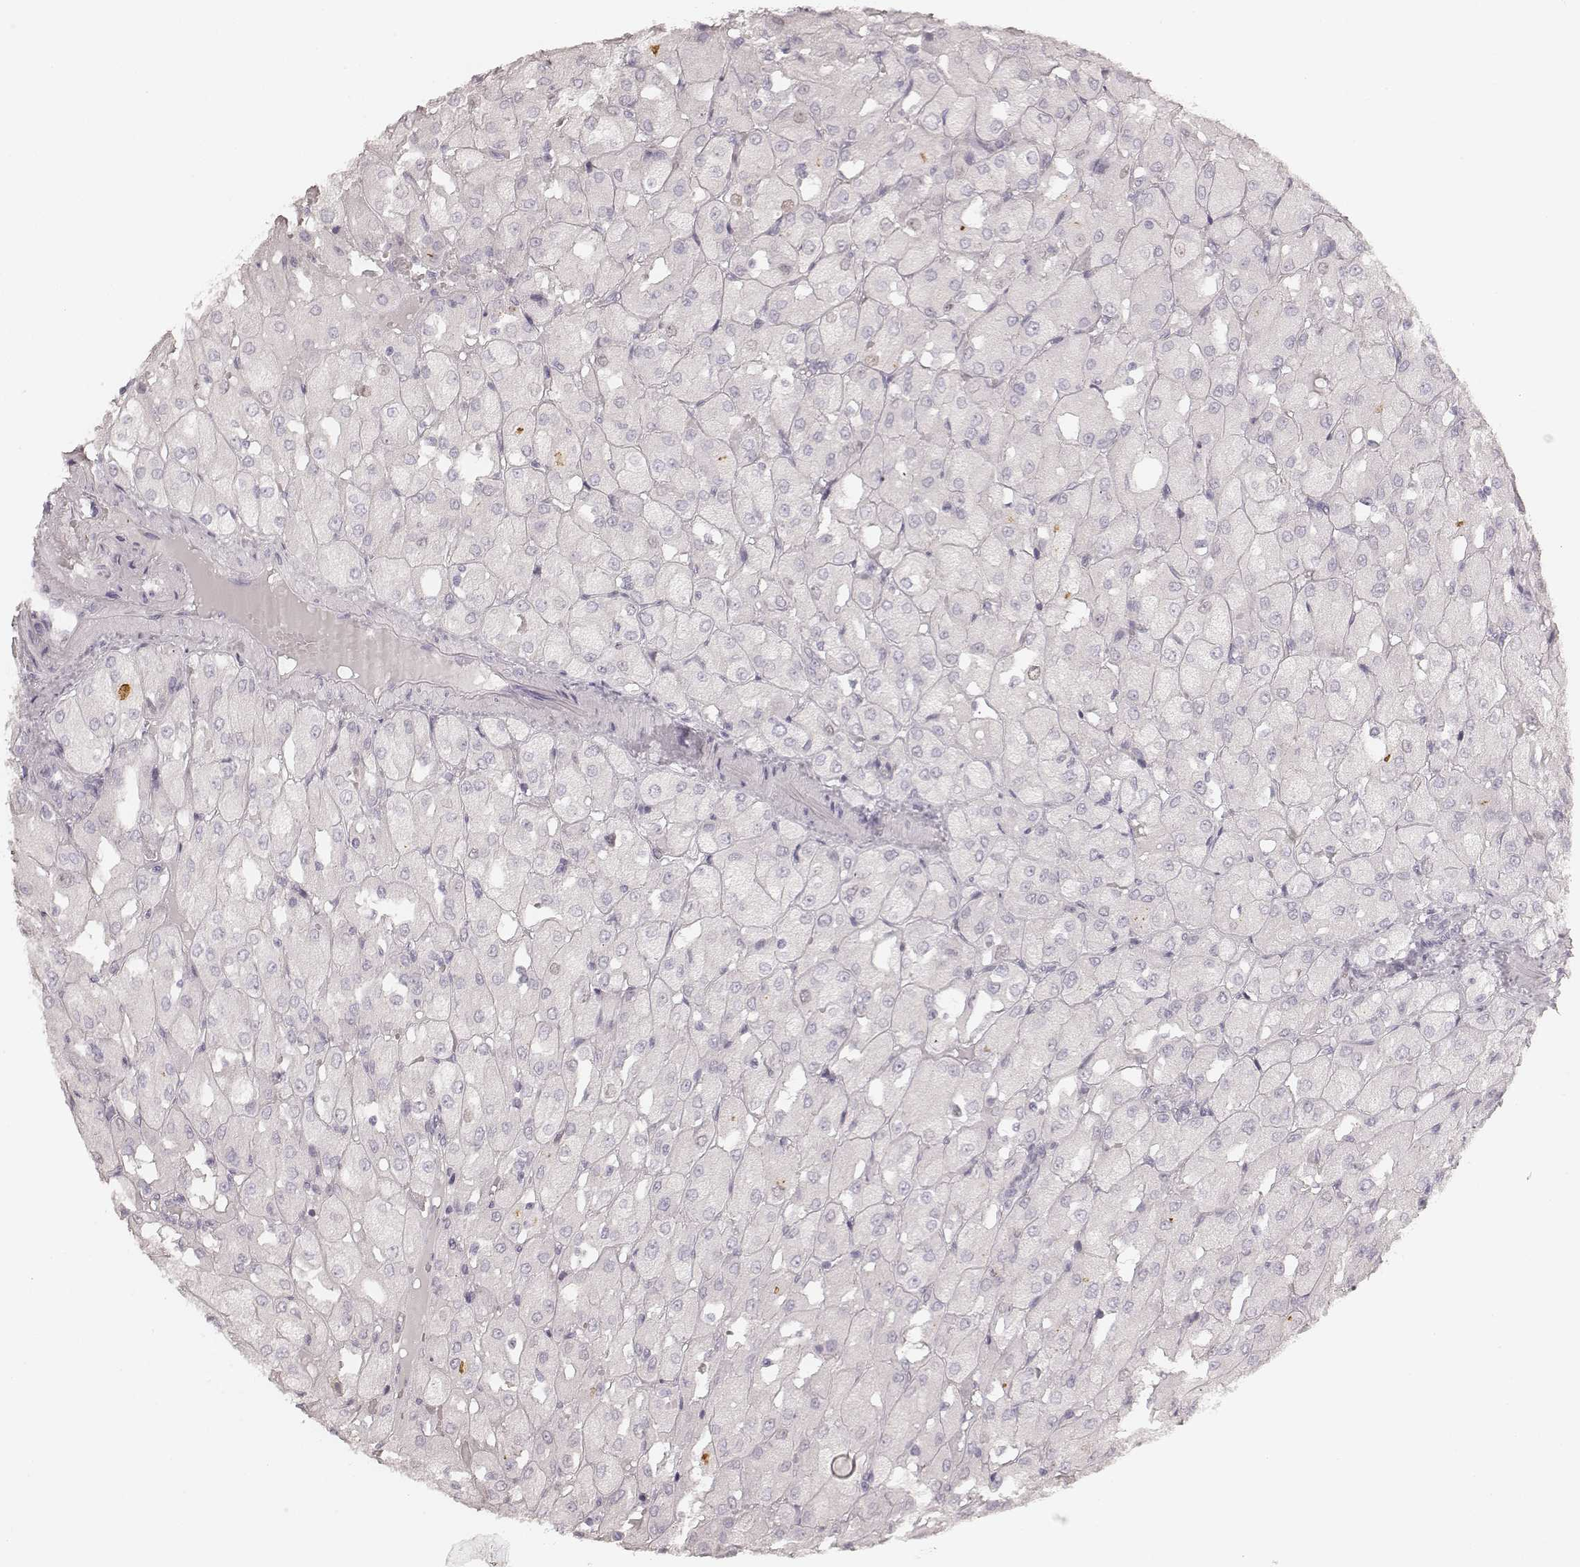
{"staining": {"intensity": "negative", "quantity": "none", "location": "none"}, "tissue": "renal cancer", "cell_type": "Tumor cells", "image_type": "cancer", "snomed": [{"axis": "morphology", "description": "Adenocarcinoma, NOS"}, {"axis": "topography", "description": "Kidney"}], "caption": "Immunohistochemistry photomicrograph of neoplastic tissue: human renal cancer (adenocarcinoma) stained with DAB shows no significant protein positivity in tumor cells. (DAB (3,3'-diaminobenzidine) IHC, high magnification).", "gene": "TEX37", "patient": {"sex": "male", "age": 72}}